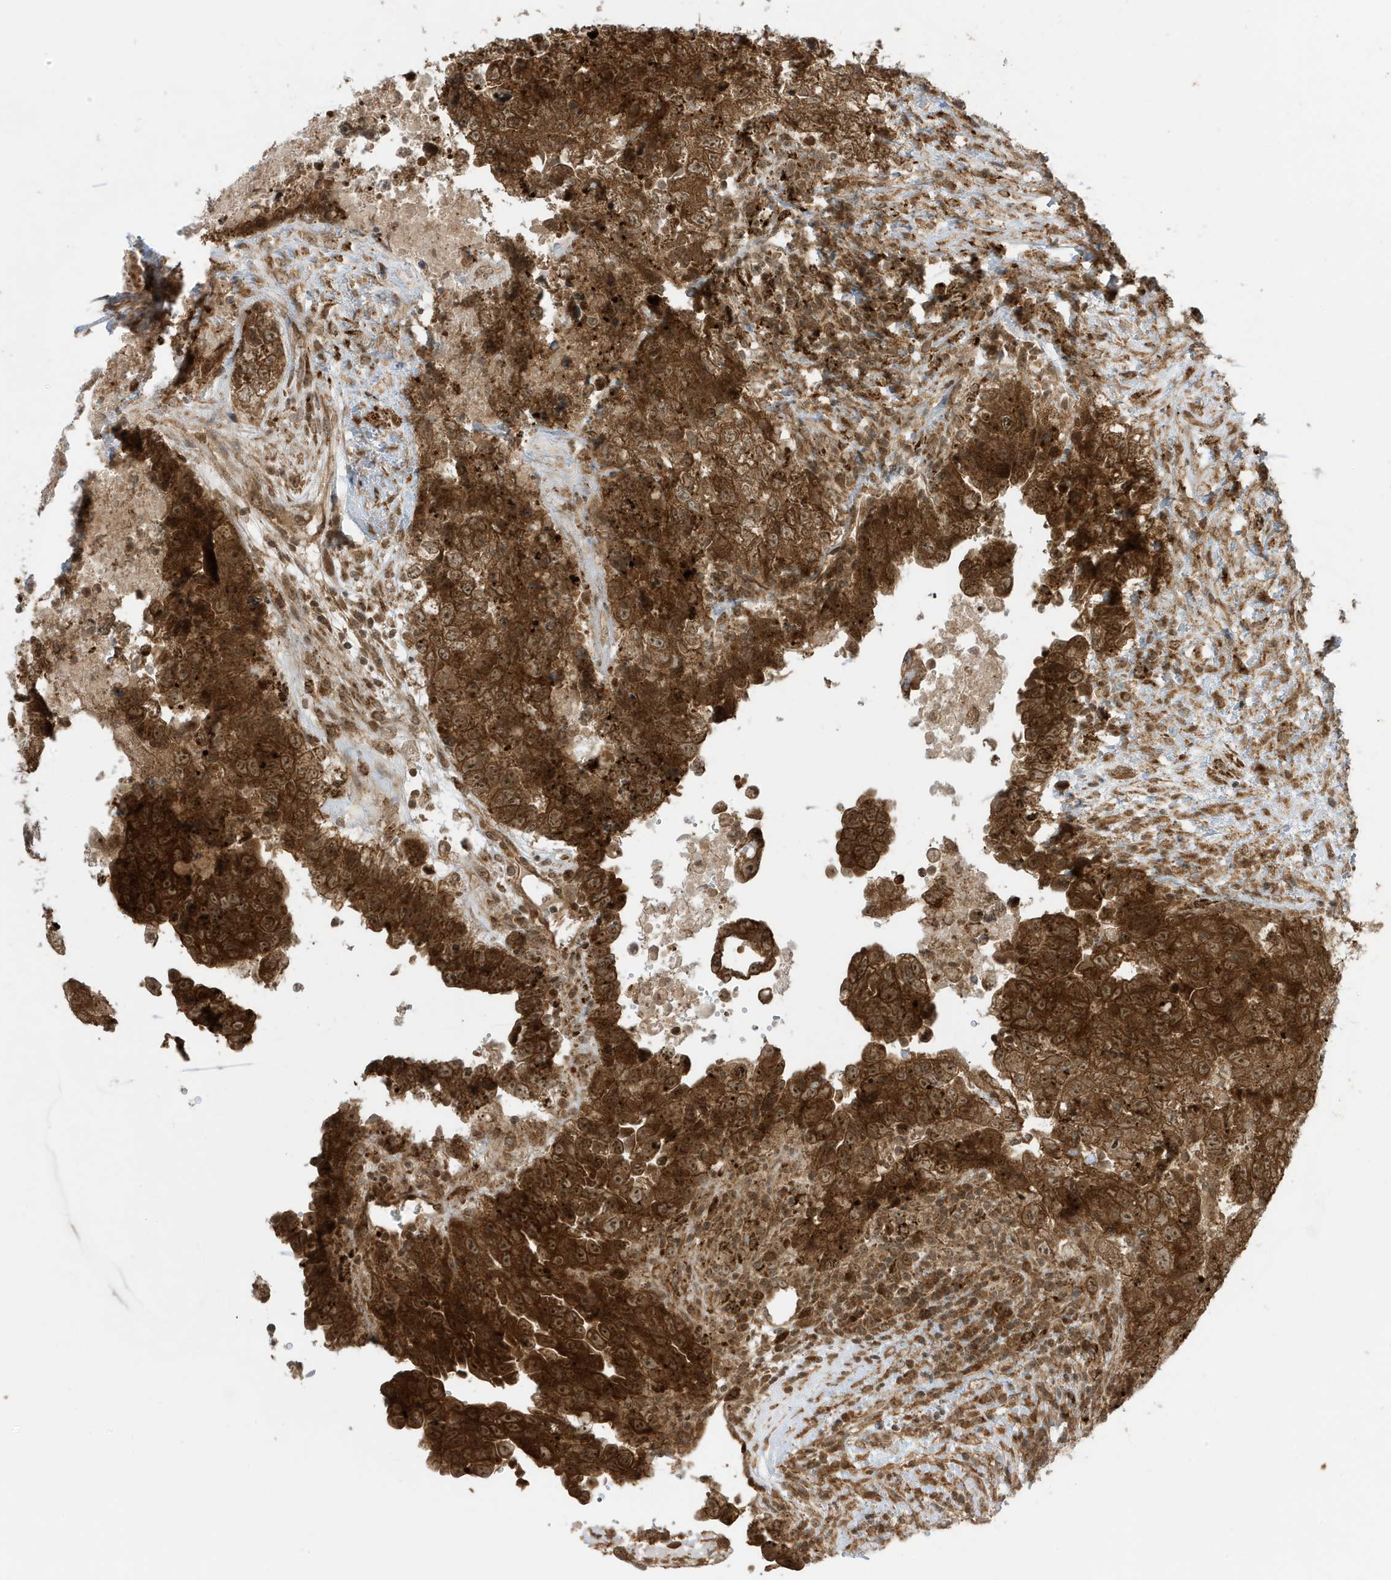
{"staining": {"intensity": "strong", "quantity": ">75%", "location": "cytoplasmic/membranous,nuclear"}, "tissue": "testis cancer", "cell_type": "Tumor cells", "image_type": "cancer", "snomed": [{"axis": "morphology", "description": "Carcinoma, Embryonal, NOS"}, {"axis": "topography", "description": "Testis"}], "caption": "Protein staining by IHC exhibits strong cytoplasmic/membranous and nuclear positivity in about >75% of tumor cells in testis embryonal carcinoma.", "gene": "DHX36", "patient": {"sex": "male", "age": 37}}